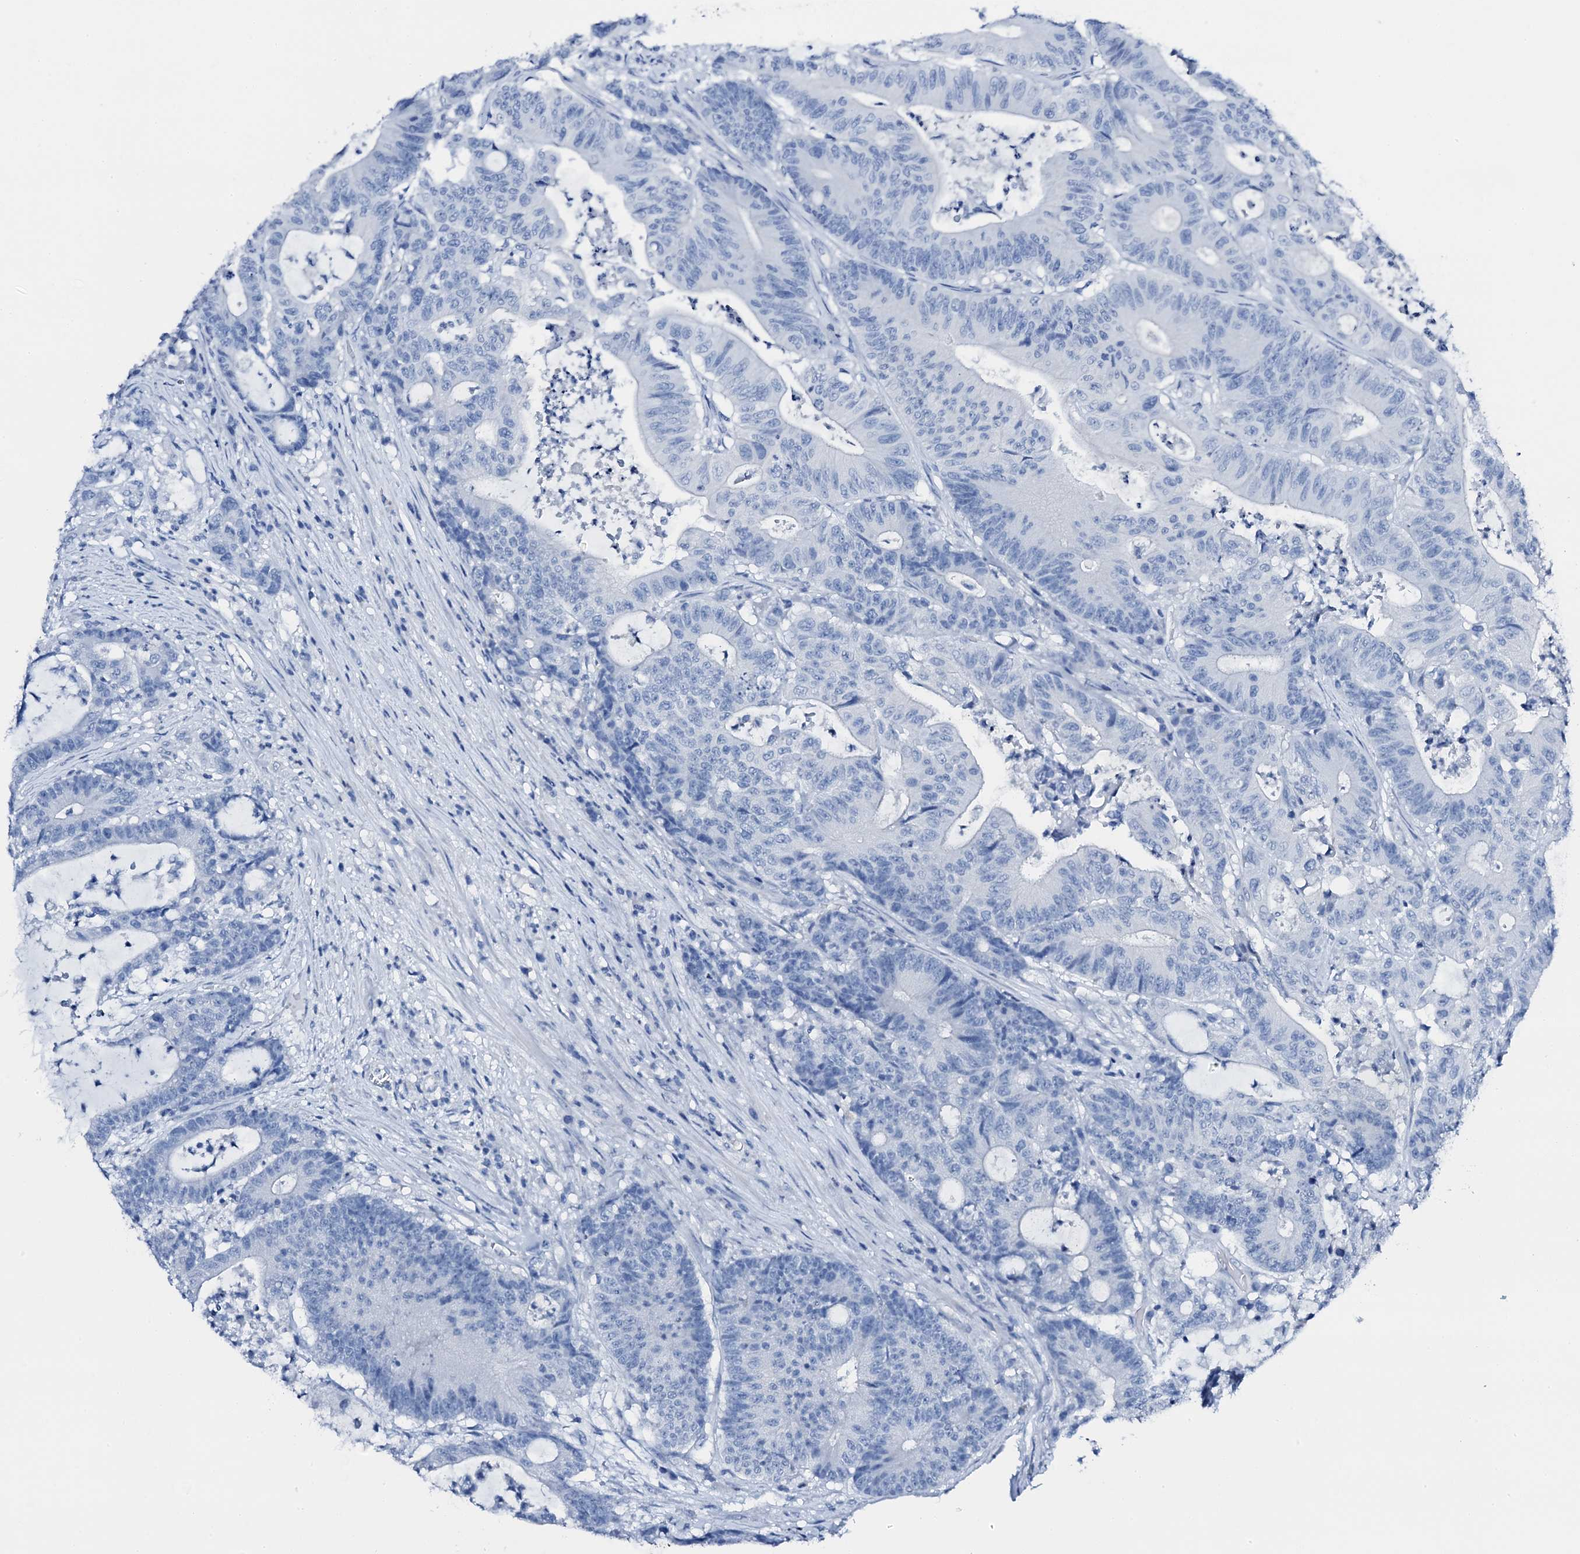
{"staining": {"intensity": "negative", "quantity": "none", "location": "none"}, "tissue": "colorectal cancer", "cell_type": "Tumor cells", "image_type": "cancer", "snomed": [{"axis": "morphology", "description": "Adenocarcinoma, NOS"}, {"axis": "topography", "description": "Colon"}], "caption": "Tumor cells are negative for protein expression in human adenocarcinoma (colorectal).", "gene": "PTH", "patient": {"sex": "female", "age": 84}}